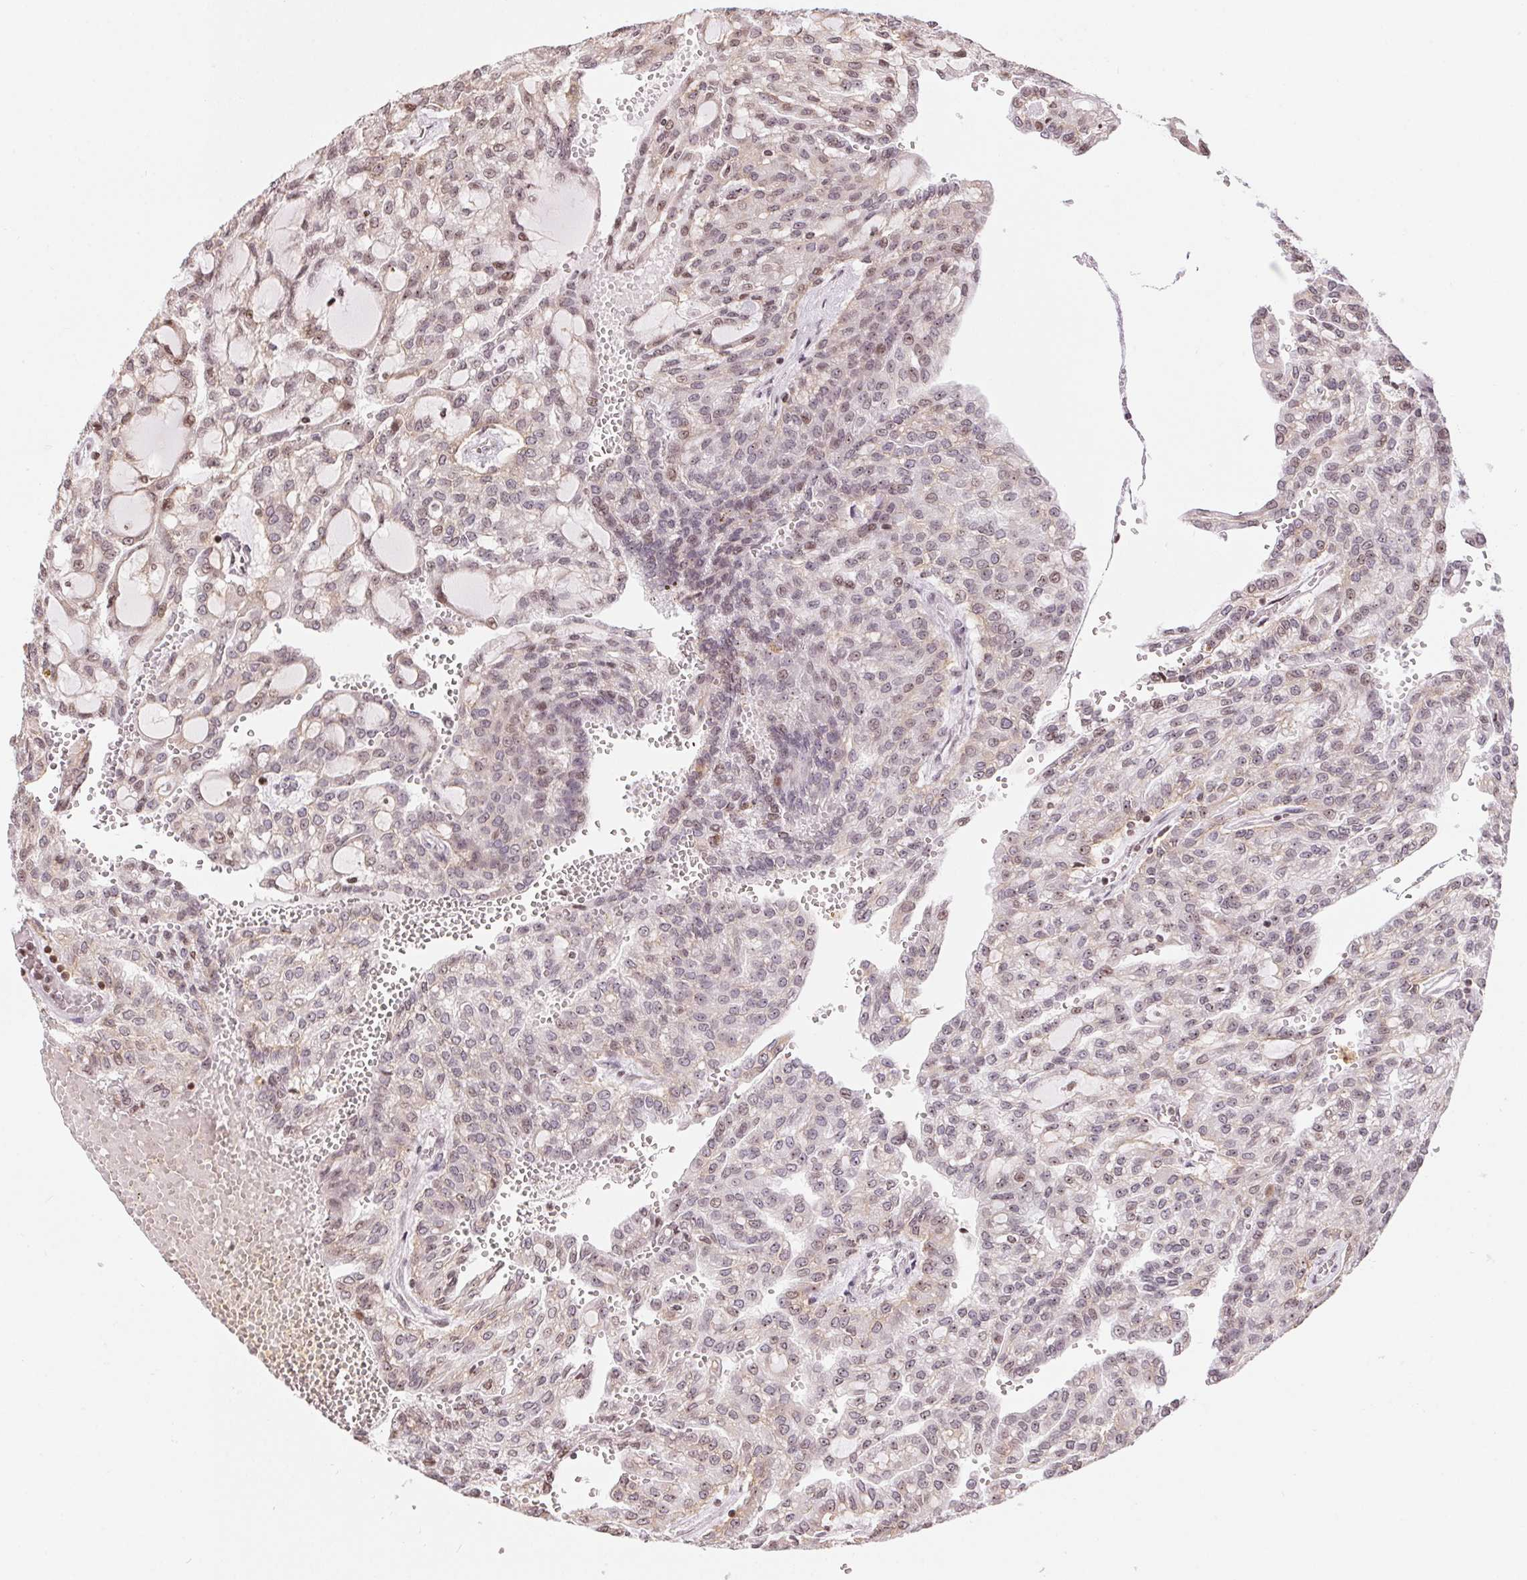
{"staining": {"intensity": "weak", "quantity": "25%-75%", "location": "nuclear"}, "tissue": "renal cancer", "cell_type": "Tumor cells", "image_type": "cancer", "snomed": [{"axis": "morphology", "description": "Adenocarcinoma, NOS"}, {"axis": "topography", "description": "Kidney"}], "caption": "A histopathology image showing weak nuclear positivity in about 25%-75% of tumor cells in renal cancer, as visualized by brown immunohistochemical staining.", "gene": "RNF181", "patient": {"sex": "male", "age": 63}}